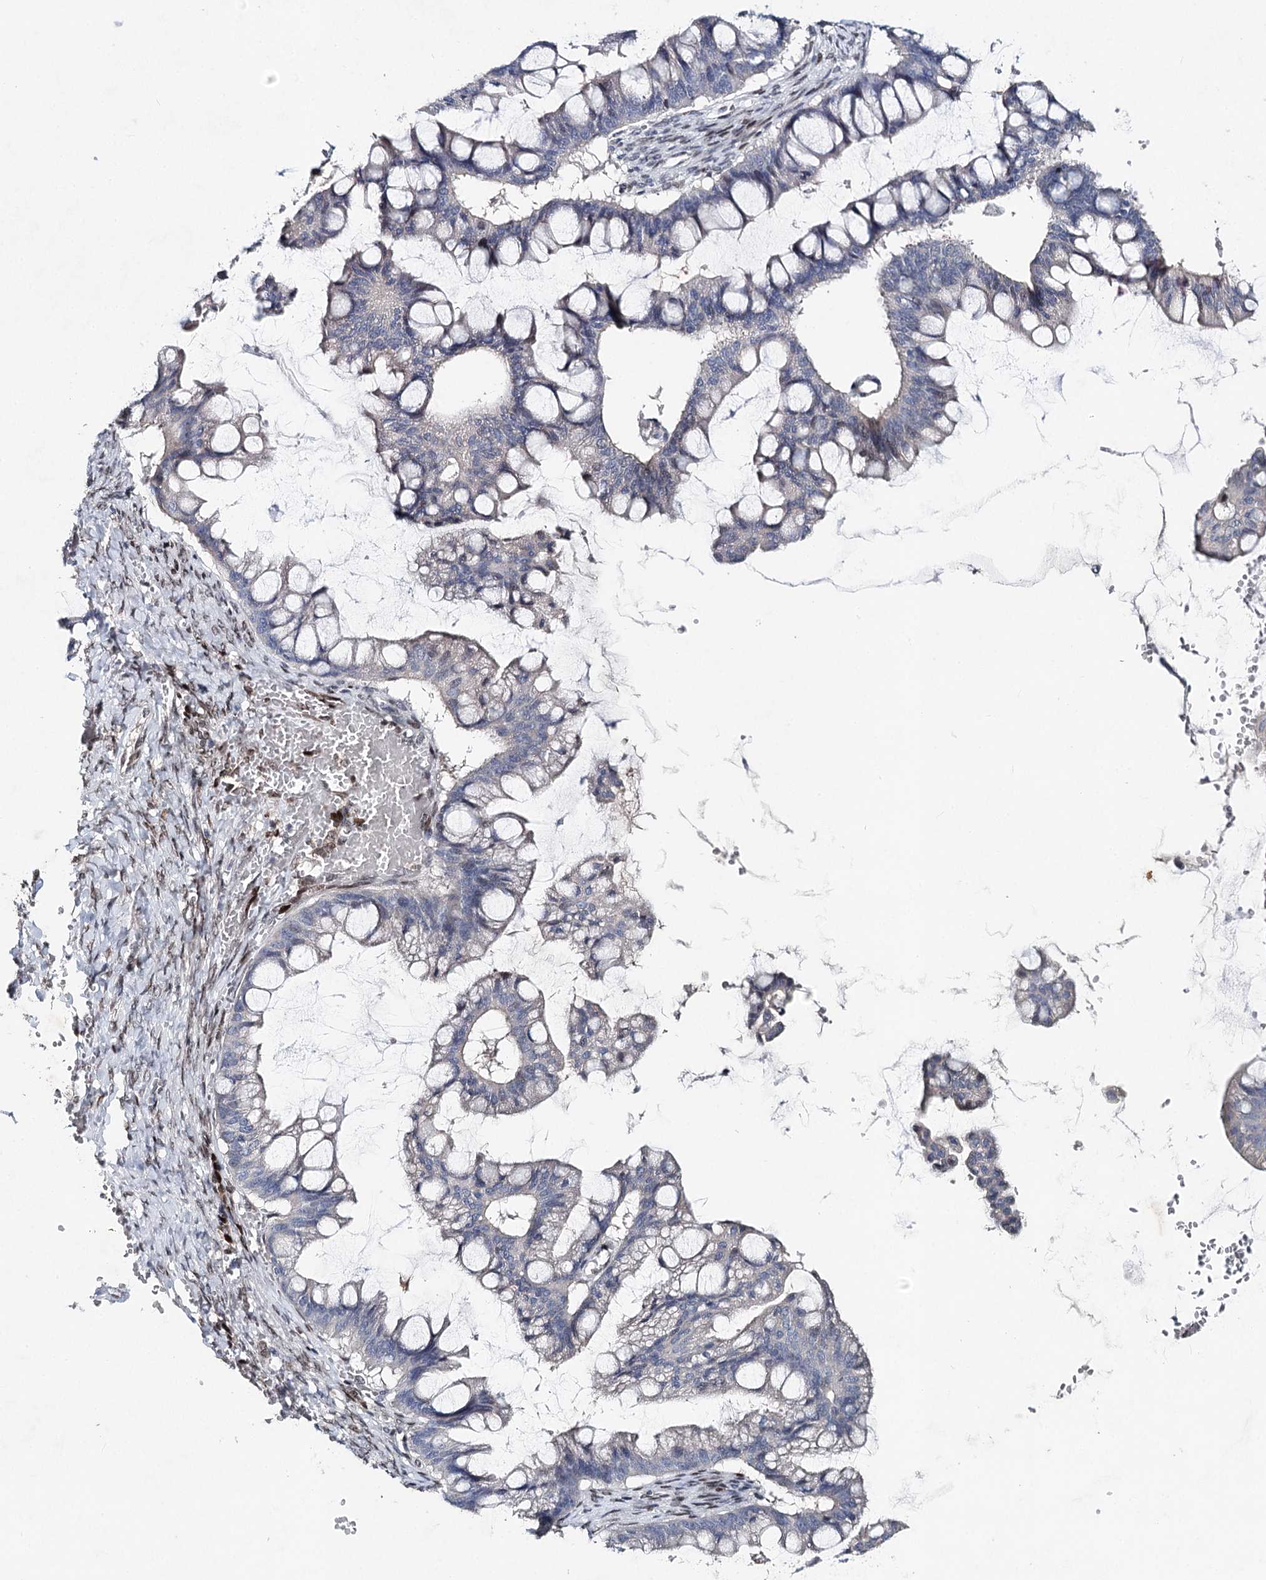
{"staining": {"intensity": "negative", "quantity": "none", "location": "none"}, "tissue": "ovarian cancer", "cell_type": "Tumor cells", "image_type": "cancer", "snomed": [{"axis": "morphology", "description": "Cystadenocarcinoma, mucinous, NOS"}, {"axis": "topography", "description": "Ovary"}], "caption": "High magnification brightfield microscopy of ovarian cancer stained with DAB (brown) and counterstained with hematoxylin (blue): tumor cells show no significant positivity.", "gene": "FRMD4A", "patient": {"sex": "female", "age": 73}}